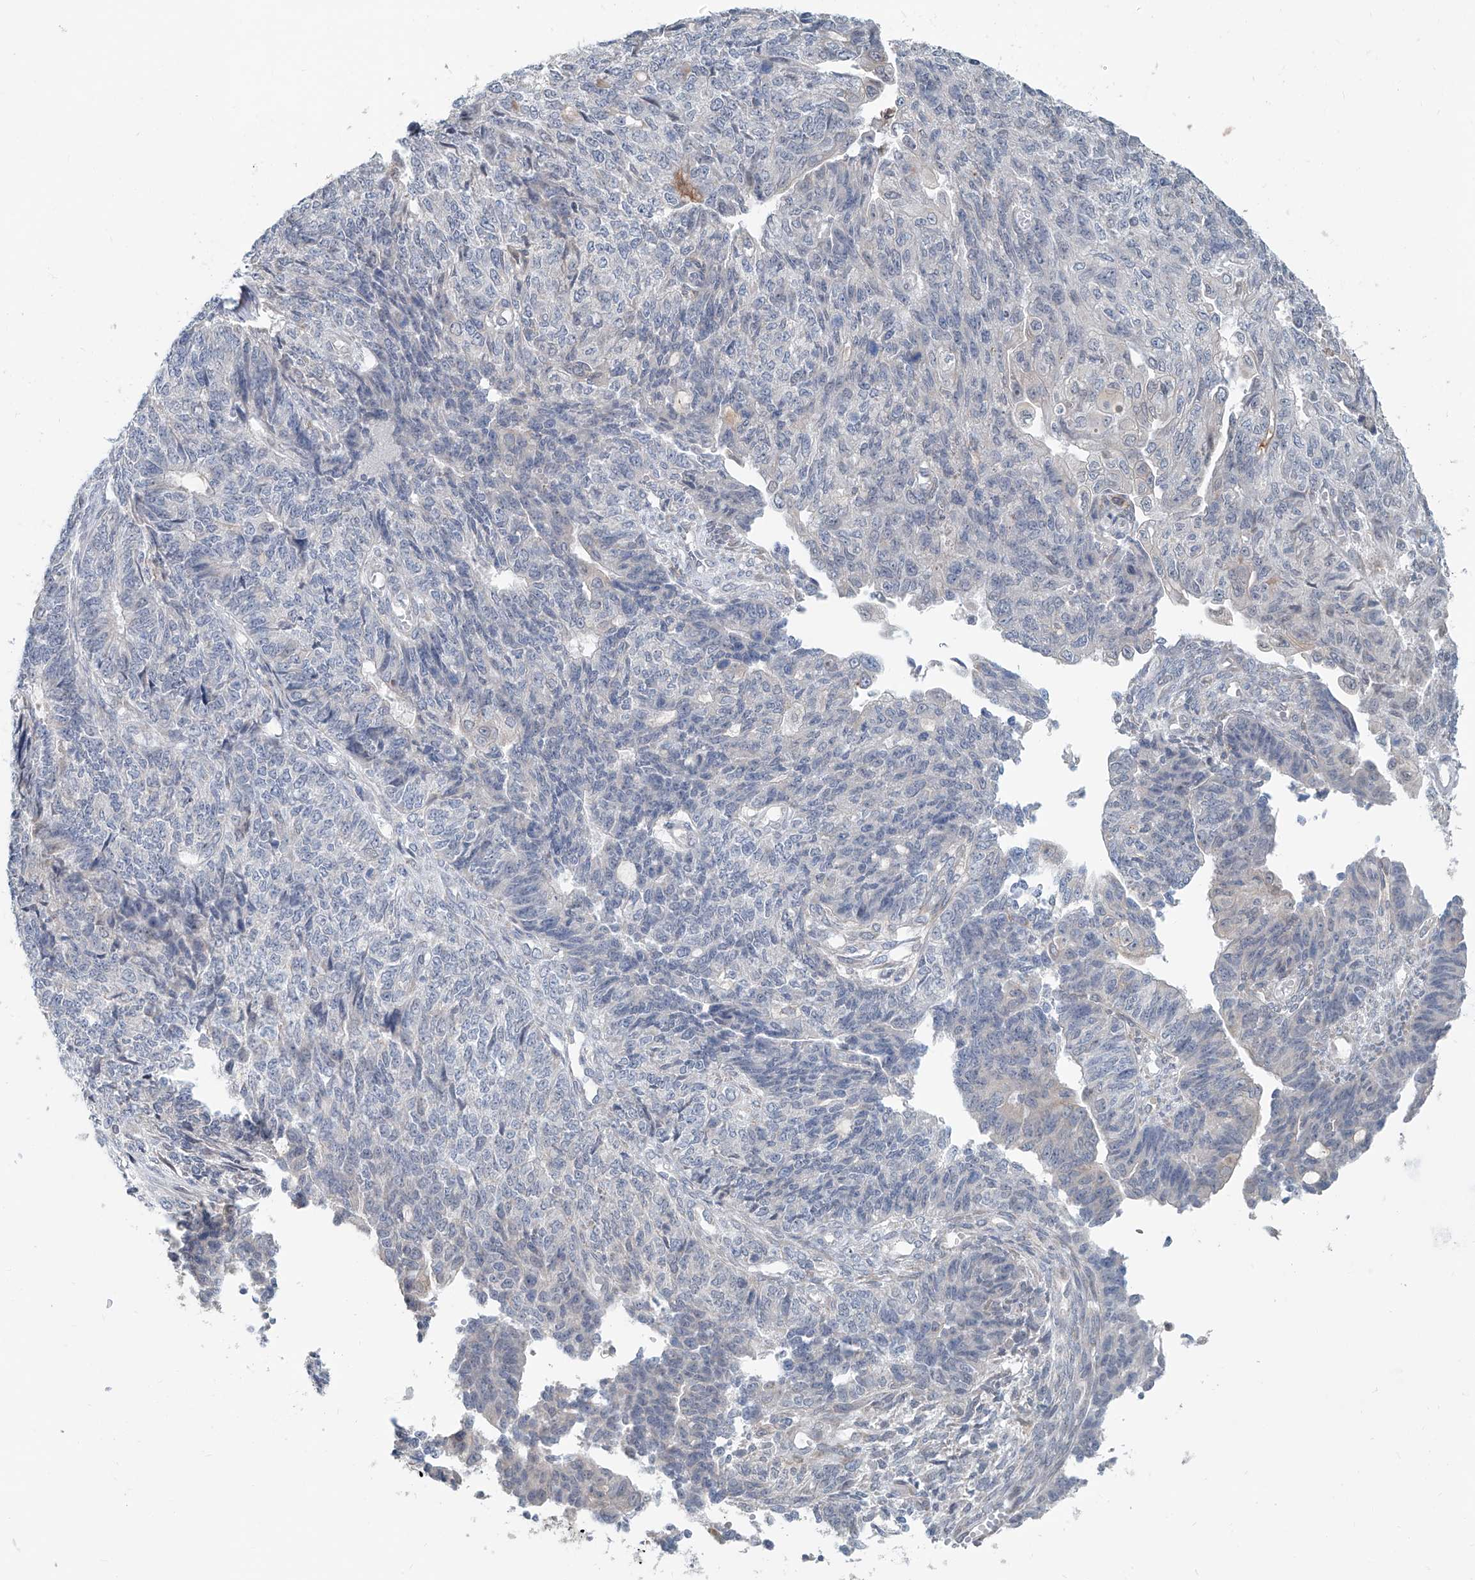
{"staining": {"intensity": "negative", "quantity": "none", "location": "none"}, "tissue": "endometrial cancer", "cell_type": "Tumor cells", "image_type": "cancer", "snomed": [{"axis": "morphology", "description": "Adenocarcinoma, NOS"}, {"axis": "topography", "description": "Endometrium"}], "caption": "Tumor cells show no significant staining in endometrial adenocarcinoma.", "gene": "KCNK10", "patient": {"sex": "female", "age": 32}}